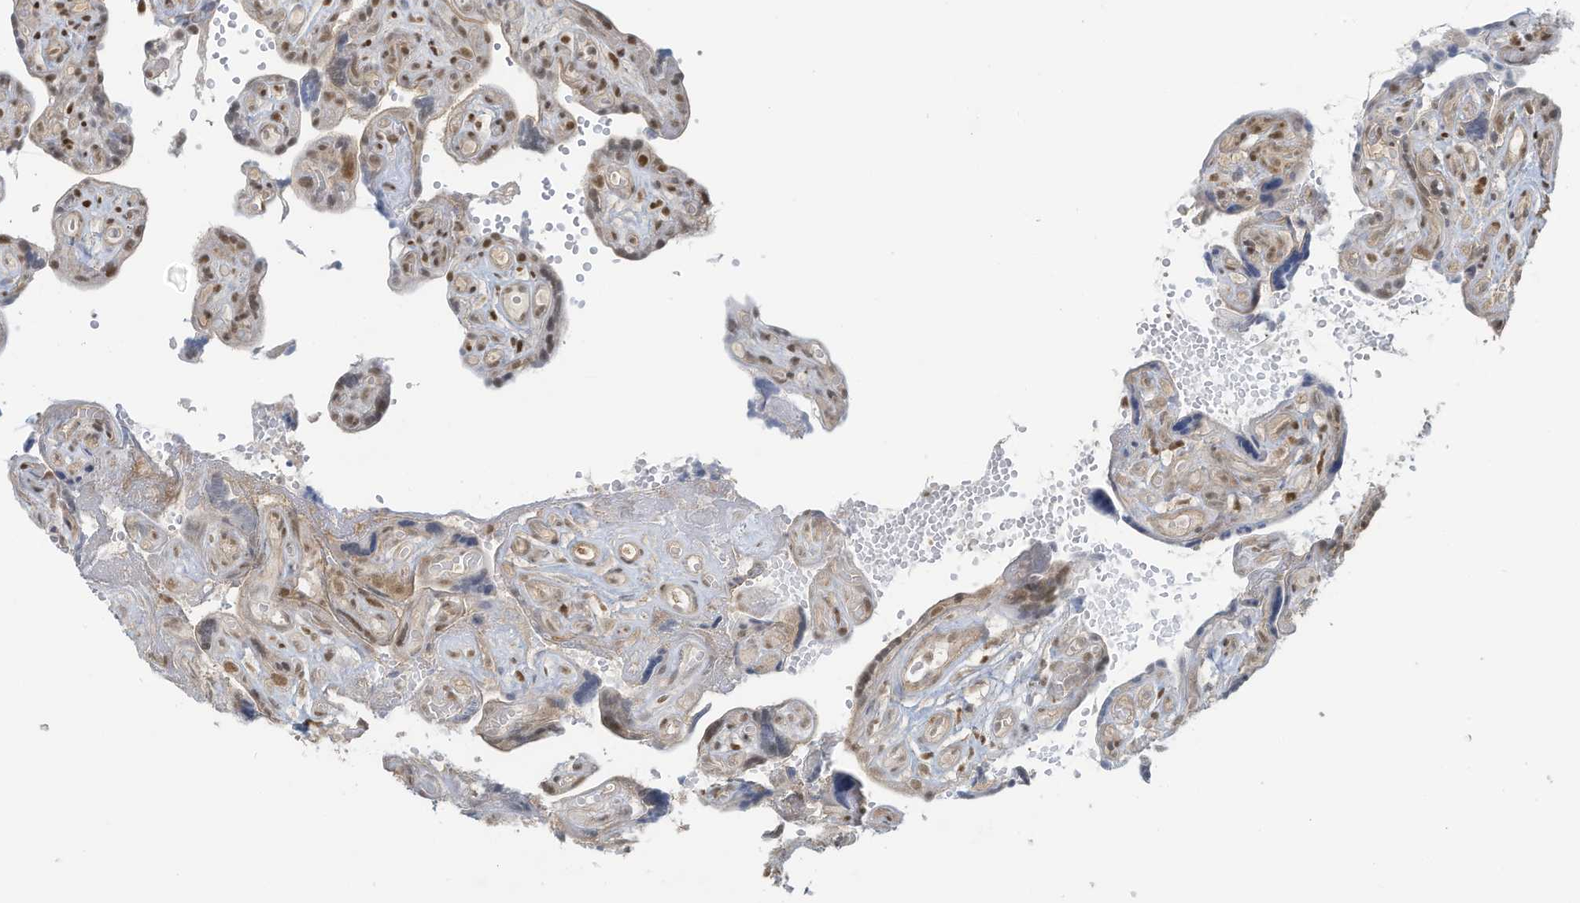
{"staining": {"intensity": "moderate", "quantity": ">75%", "location": "nuclear"}, "tissue": "placenta", "cell_type": "Decidual cells", "image_type": "normal", "snomed": [{"axis": "morphology", "description": "Normal tissue, NOS"}, {"axis": "topography", "description": "Placenta"}], "caption": "A high-resolution image shows IHC staining of unremarkable placenta, which displays moderate nuclear expression in approximately >75% of decidual cells.", "gene": "DBR1", "patient": {"sex": "female", "age": 30}}